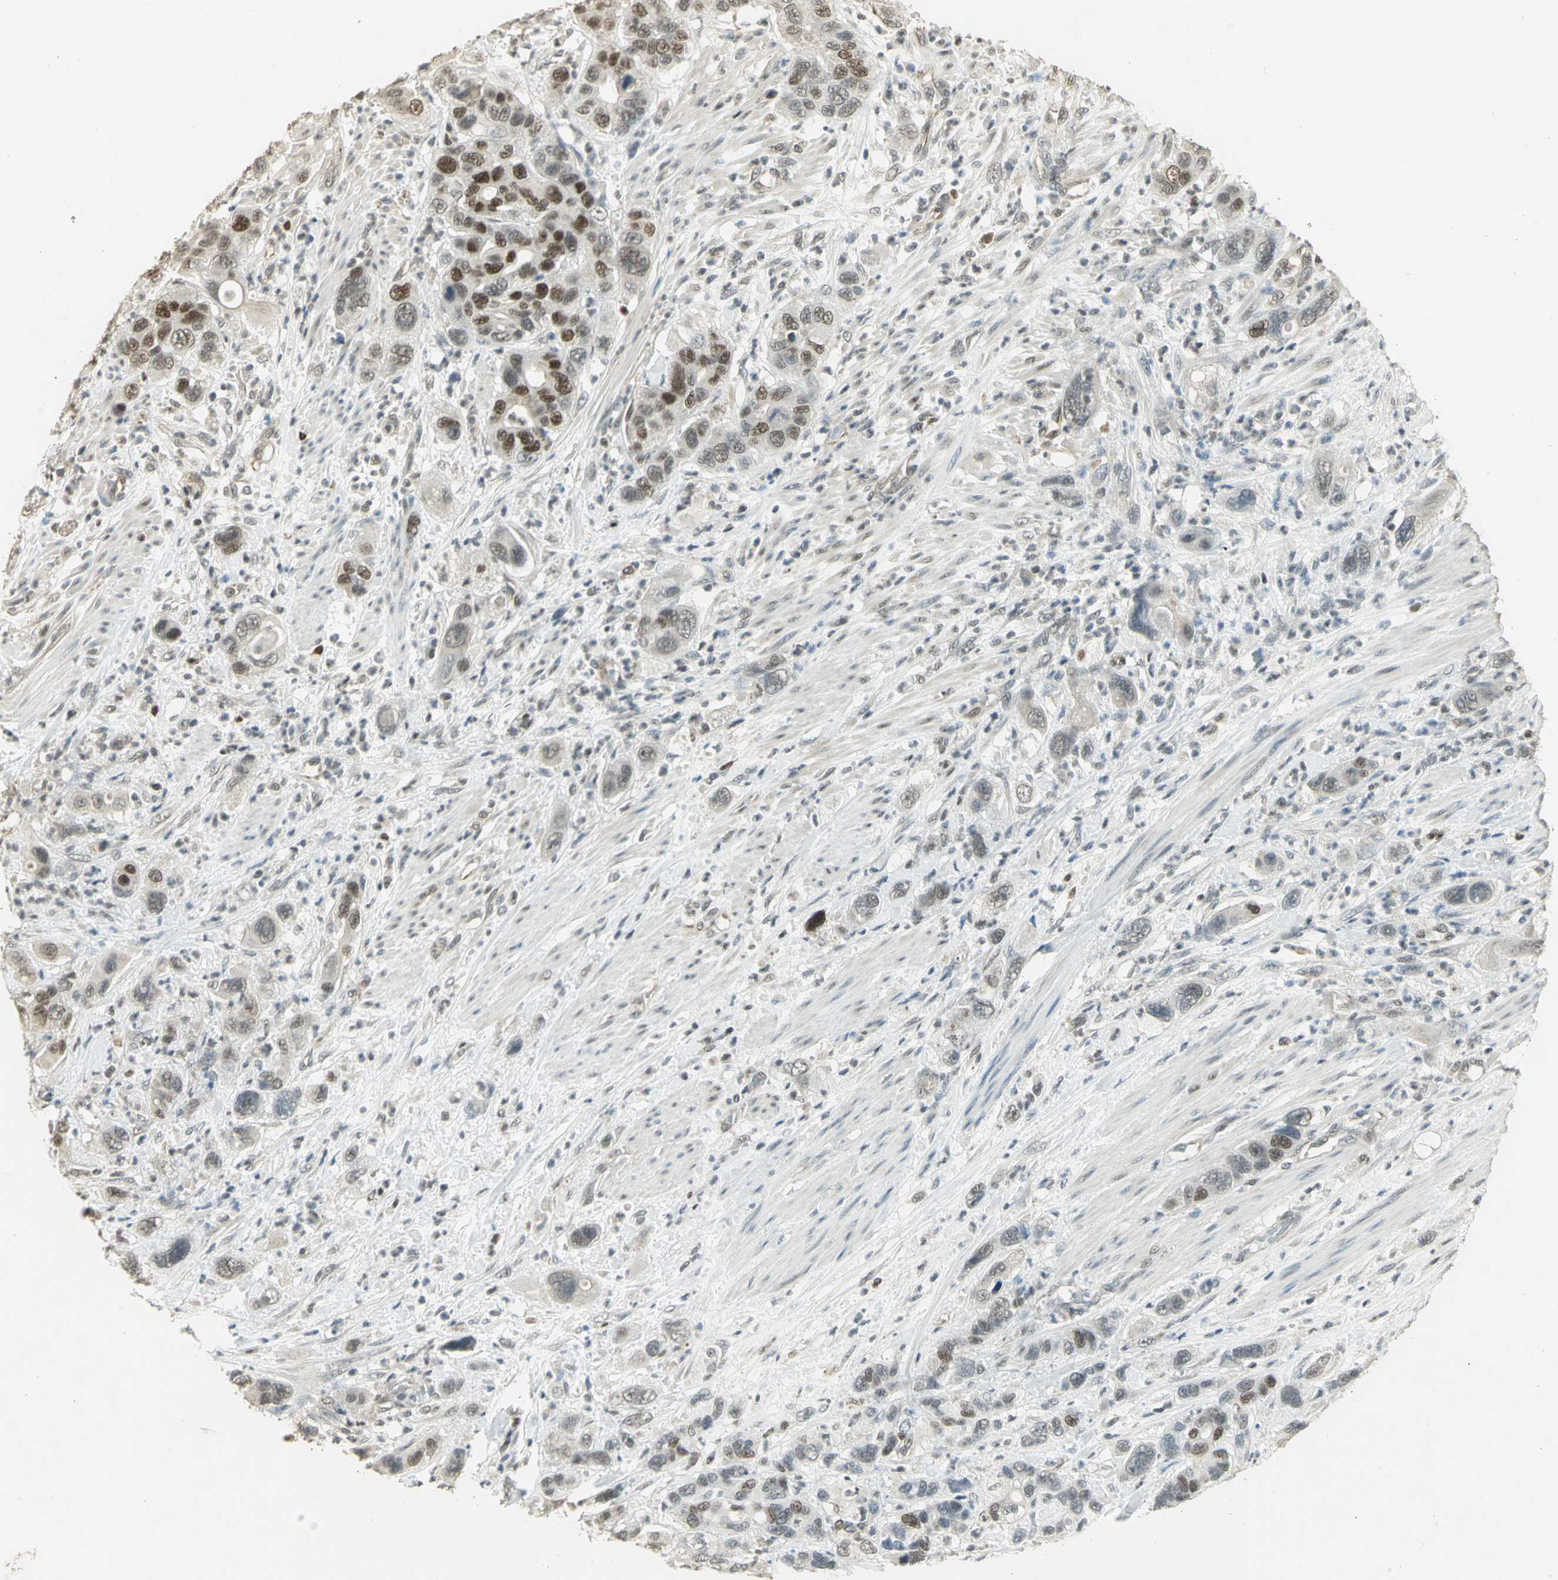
{"staining": {"intensity": "moderate", "quantity": ">75%", "location": "nuclear"}, "tissue": "pancreatic cancer", "cell_type": "Tumor cells", "image_type": "cancer", "snomed": [{"axis": "morphology", "description": "Adenocarcinoma, NOS"}, {"axis": "topography", "description": "Pancreas"}], "caption": "The image exhibits staining of adenocarcinoma (pancreatic), revealing moderate nuclear protein expression (brown color) within tumor cells.", "gene": "ELF1", "patient": {"sex": "female", "age": 71}}